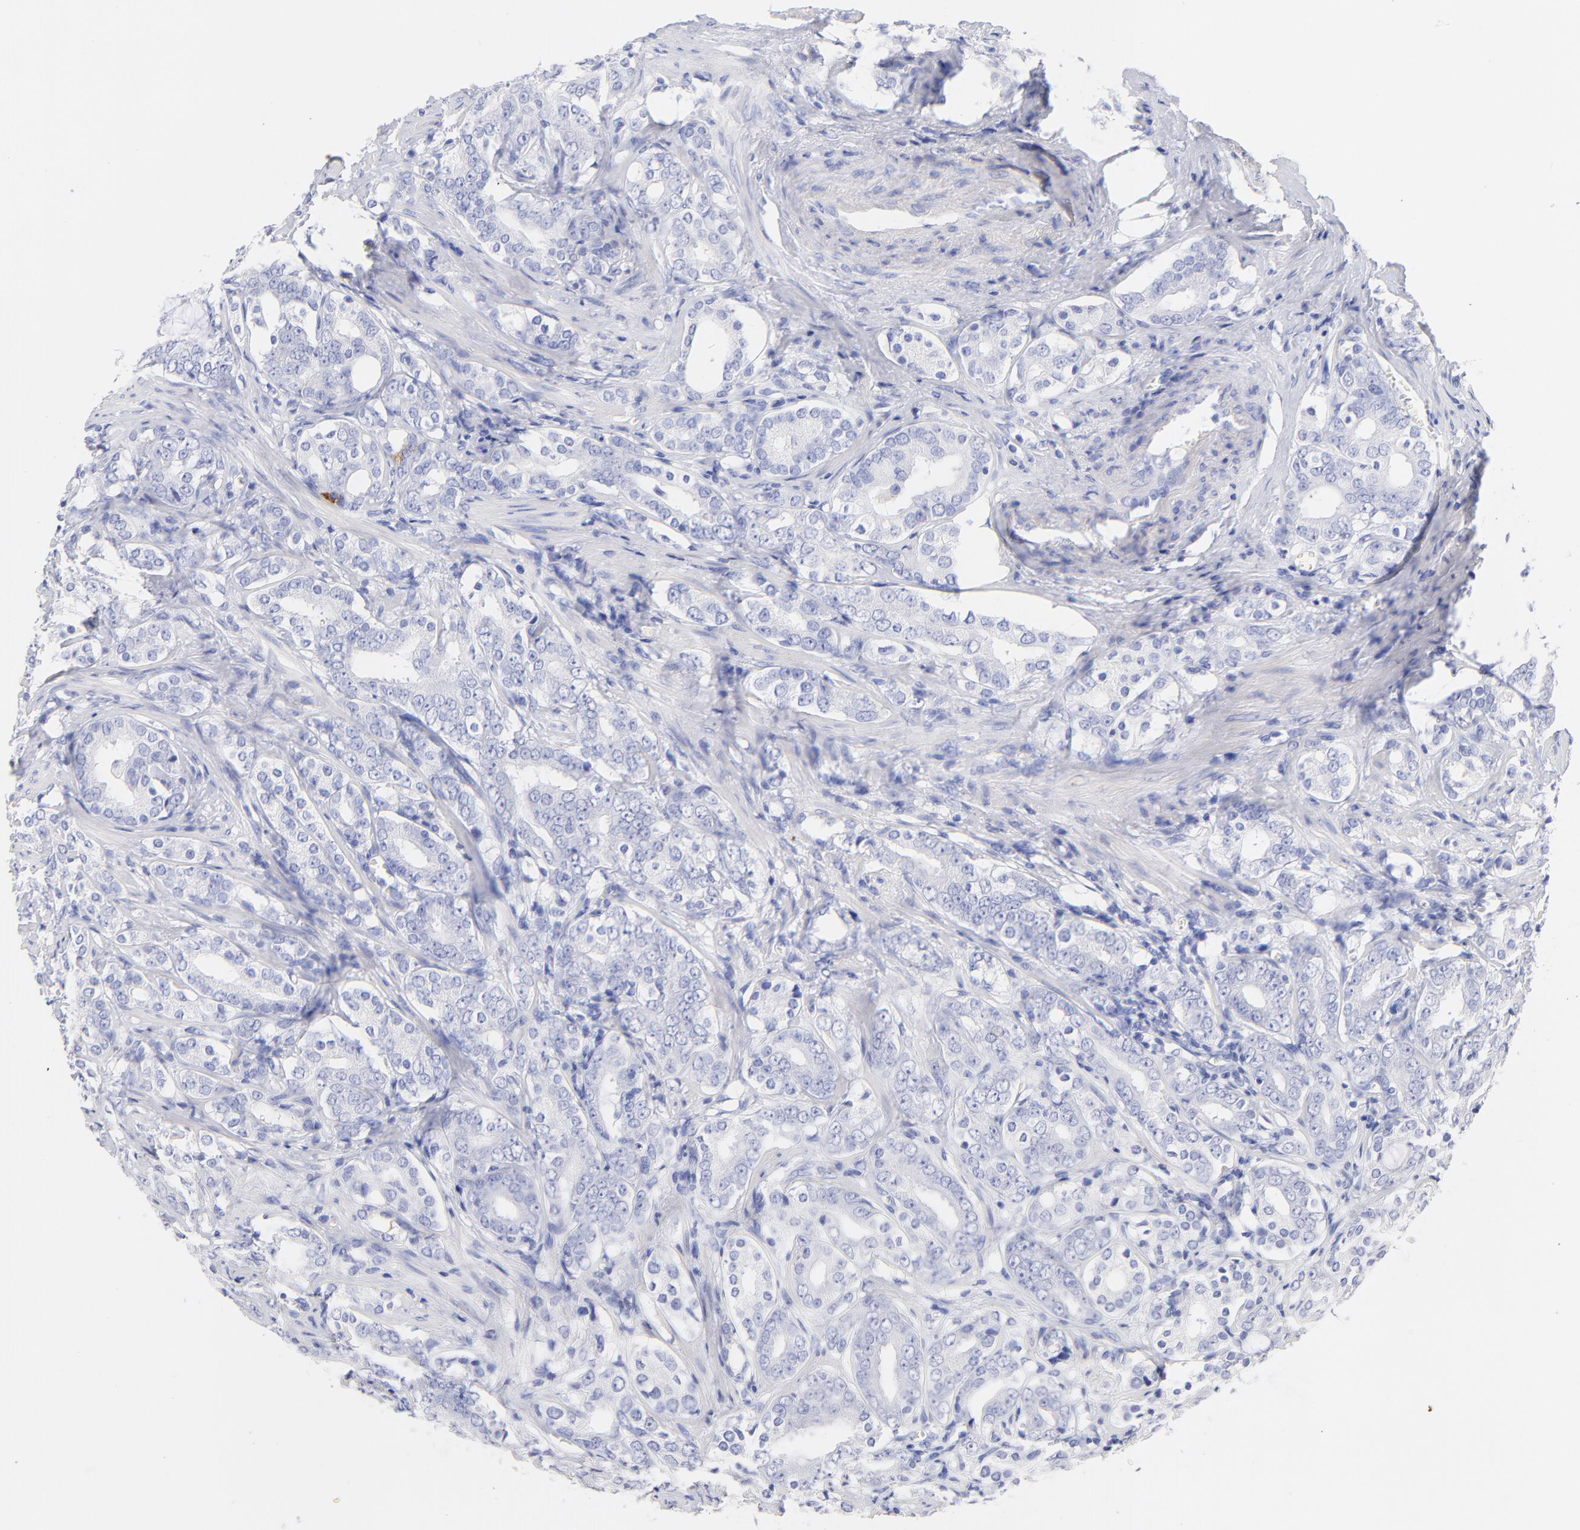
{"staining": {"intensity": "negative", "quantity": "none", "location": "none"}, "tissue": "prostate cancer", "cell_type": "Tumor cells", "image_type": "cancer", "snomed": [{"axis": "morphology", "description": "Adenocarcinoma, Low grade"}, {"axis": "topography", "description": "Prostate"}], "caption": "Tumor cells show no significant protein expression in prostate cancer. The staining is performed using DAB brown chromogen with nuclei counter-stained in using hematoxylin.", "gene": "C1QTNF6", "patient": {"sex": "male", "age": 59}}